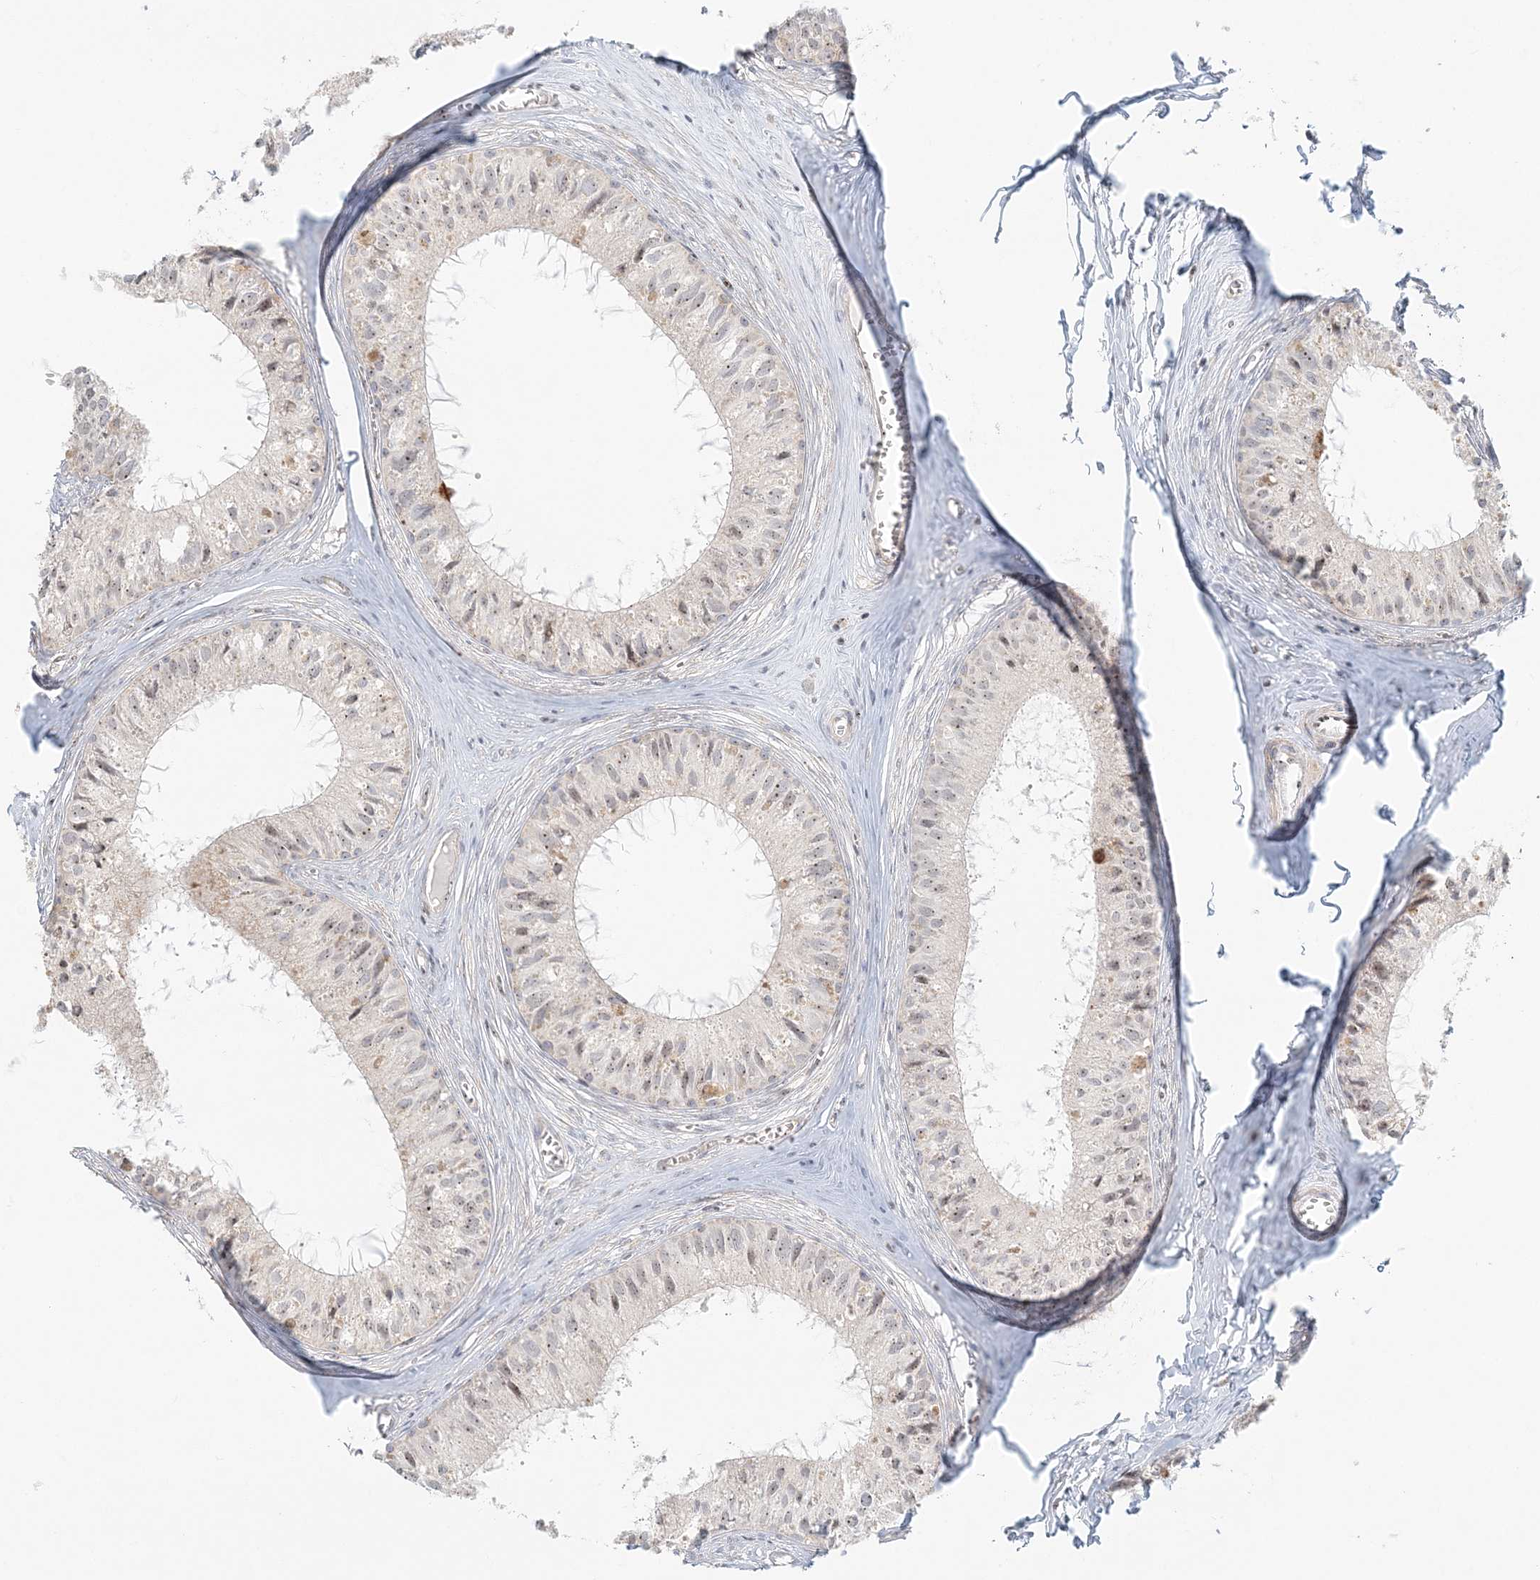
{"staining": {"intensity": "moderate", "quantity": ">75%", "location": "nuclear"}, "tissue": "epididymis", "cell_type": "Glandular cells", "image_type": "normal", "snomed": [{"axis": "morphology", "description": "Normal tissue, NOS"}, {"axis": "topography", "description": "Epididymis"}], "caption": "Epididymis stained with a brown dye exhibits moderate nuclear positive staining in about >75% of glandular cells.", "gene": "UBE2F", "patient": {"sex": "male", "age": 36}}